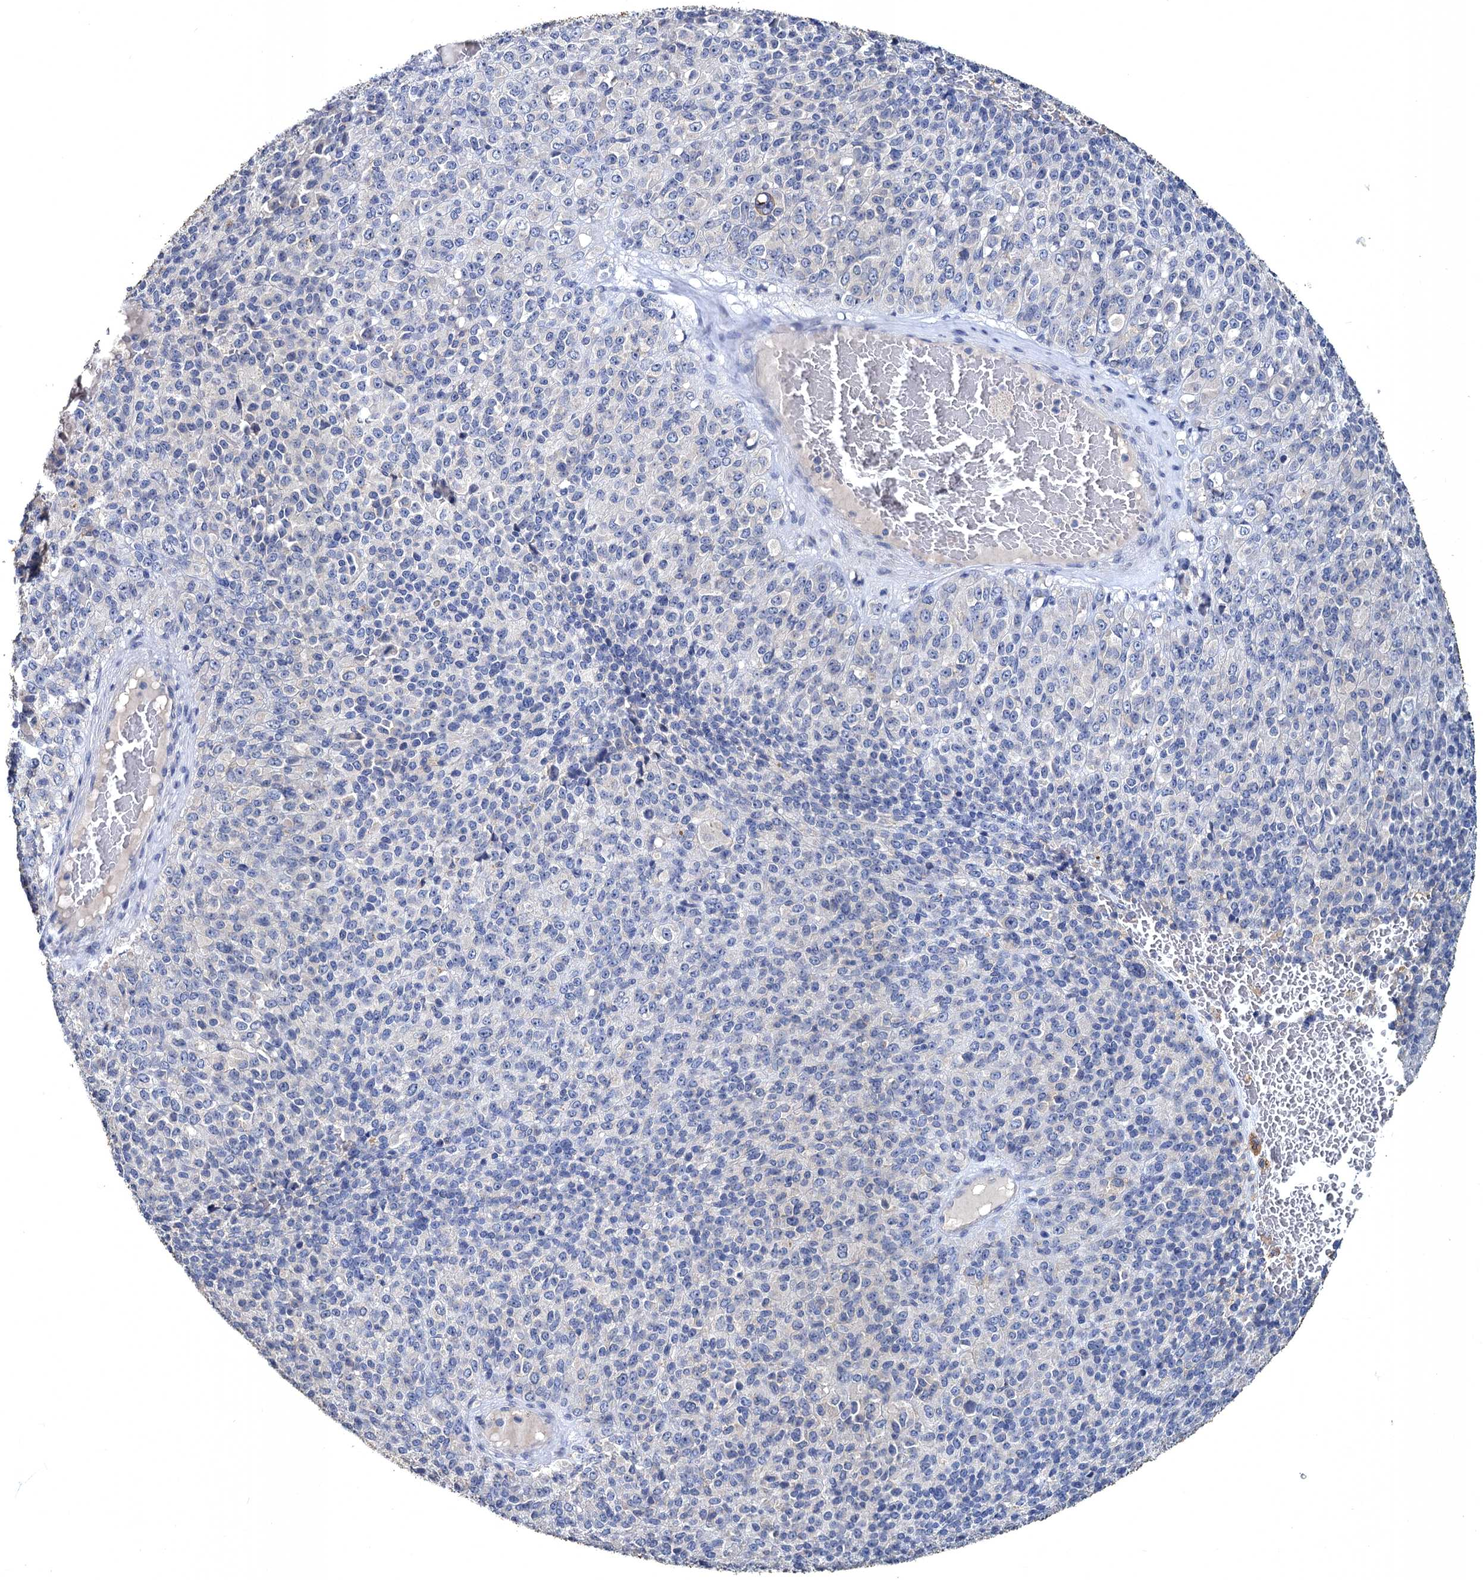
{"staining": {"intensity": "negative", "quantity": "none", "location": "none"}, "tissue": "melanoma", "cell_type": "Tumor cells", "image_type": "cancer", "snomed": [{"axis": "morphology", "description": "Malignant melanoma, Metastatic site"}, {"axis": "topography", "description": "Brain"}], "caption": "Immunohistochemistry photomicrograph of neoplastic tissue: melanoma stained with DAB demonstrates no significant protein staining in tumor cells. The staining is performed using DAB (3,3'-diaminobenzidine) brown chromogen with nuclei counter-stained in using hematoxylin.", "gene": "ATP9A", "patient": {"sex": "female", "age": 56}}